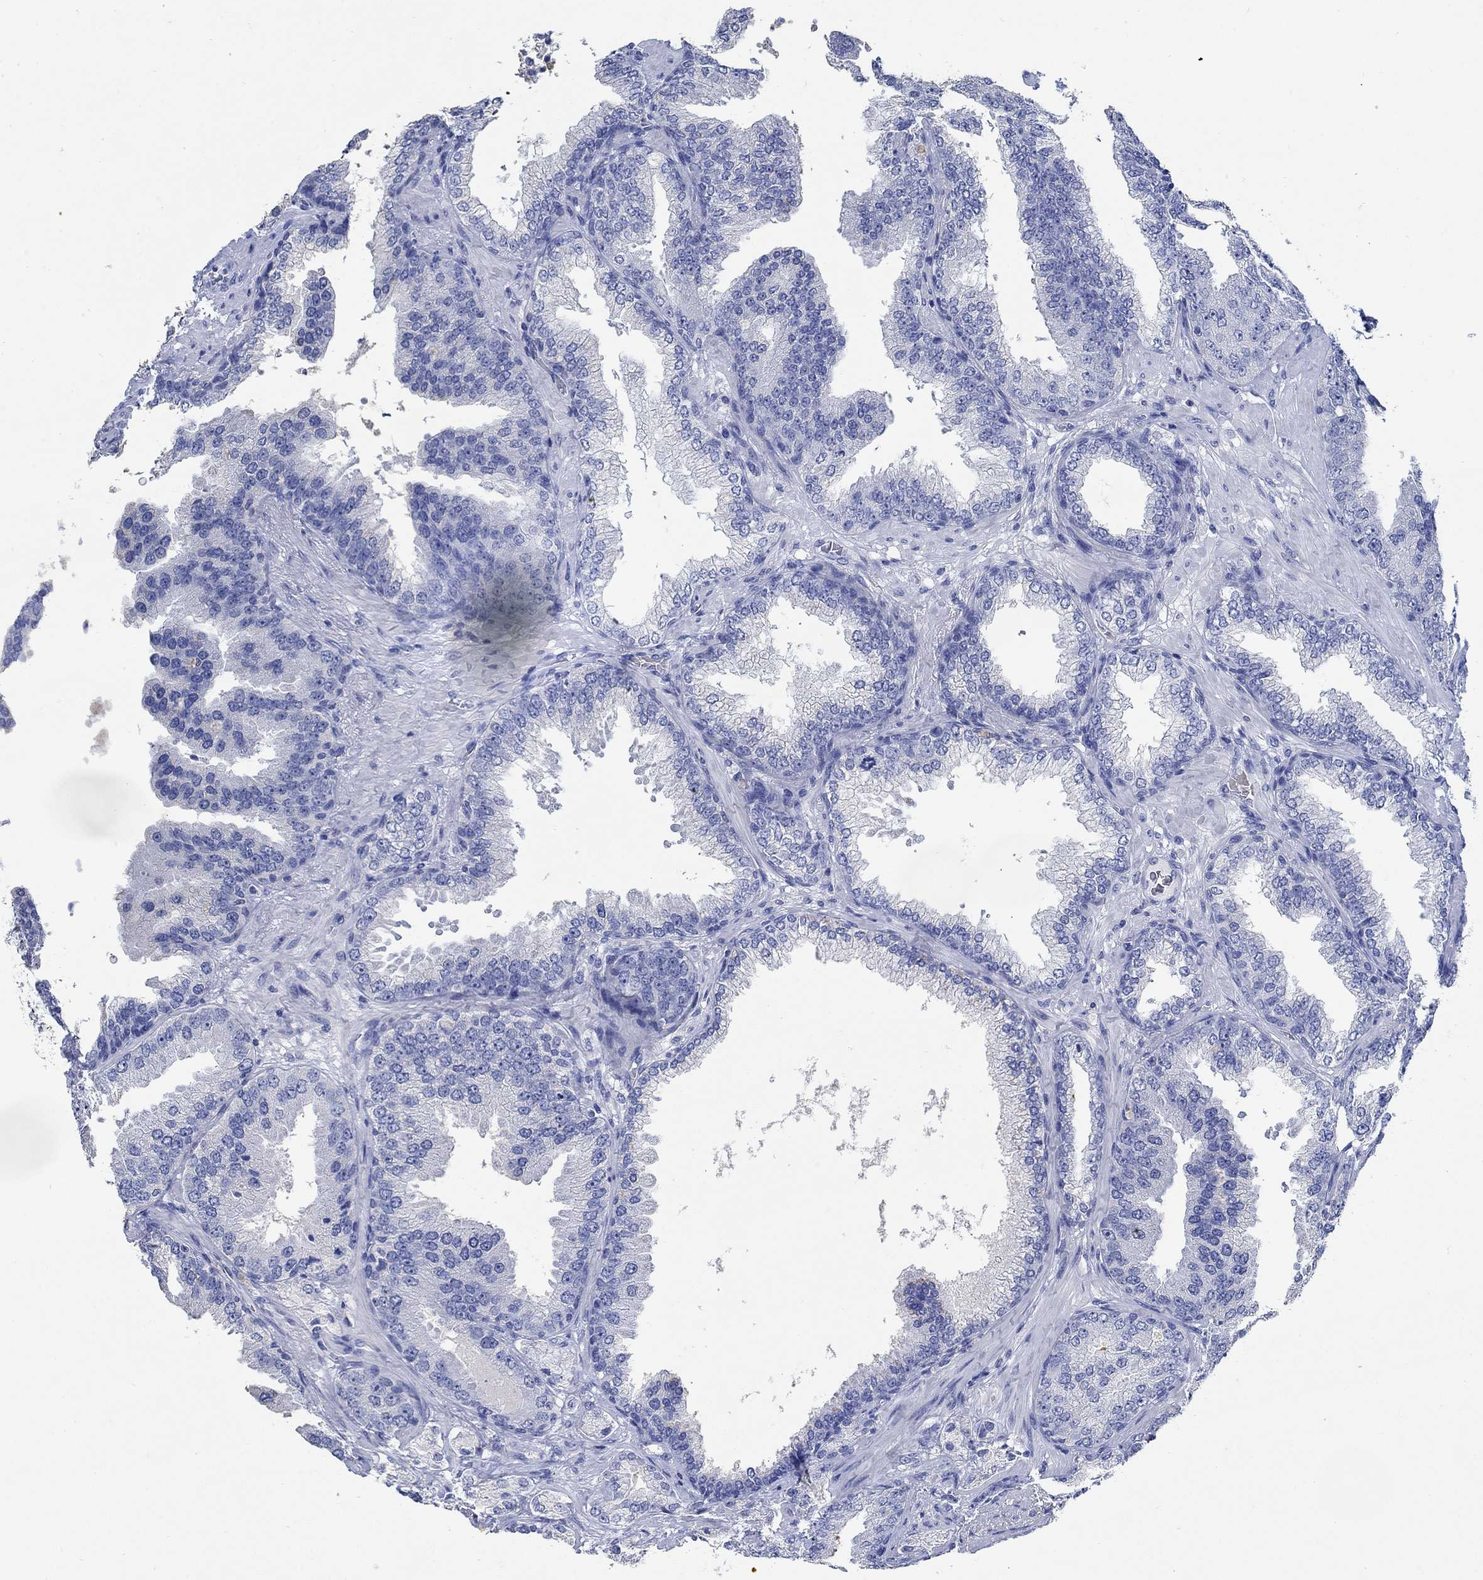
{"staining": {"intensity": "negative", "quantity": "none", "location": "none"}, "tissue": "prostate cancer", "cell_type": "Tumor cells", "image_type": "cancer", "snomed": [{"axis": "morphology", "description": "Adenocarcinoma, Low grade"}, {"axis": "topography", "description": "Prostate"}], "caption": "This is an immunohistochemistry photomicrograph of human prostate cancer. There is no positivity in tumor cells.", "gene": "PPP1R17", "patient": {"sex": "male", "age": 68}}